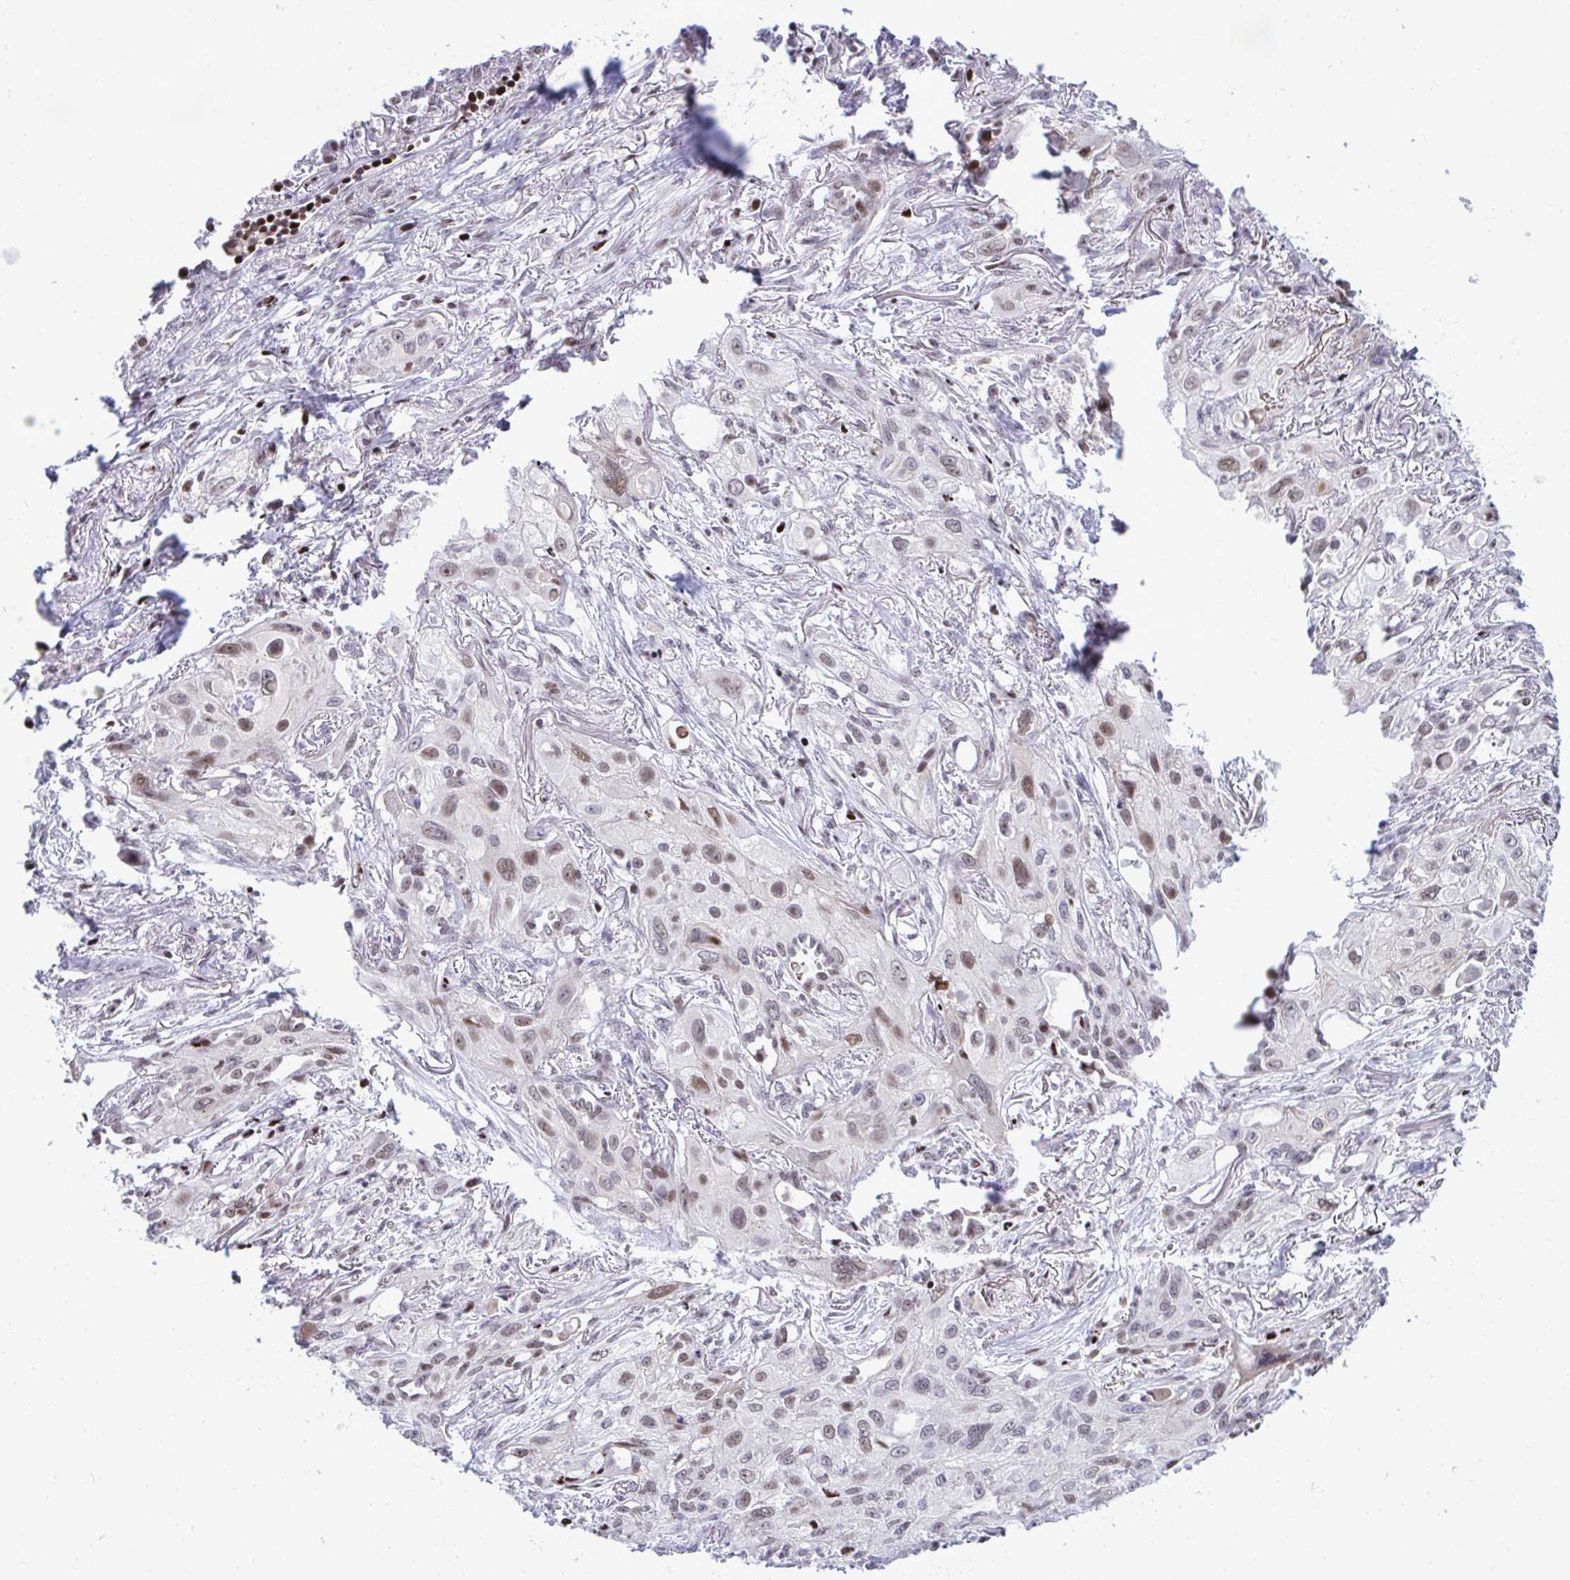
{"staining": {"intensity": "moderate", "quantity": "25%-75%", "location": "nuclear"}, "tissue": "lung cancer", "cell_type": "Tumor cells", "image_type": "cancer", "snomed": [{"axis": "morphology", "description": "Squamous cell carcinoma, NOS"}, {"axis": "topography", "description": "Lung"}], "caption": "Human lung cancer (squamous cell carcinoma) stained for a protein (brown) shows moderate nuclear positive positivity in about 25%-75% of tumor cells.", "gene": "C14orf39", "patient": {"sex": "male", "age": 71}}